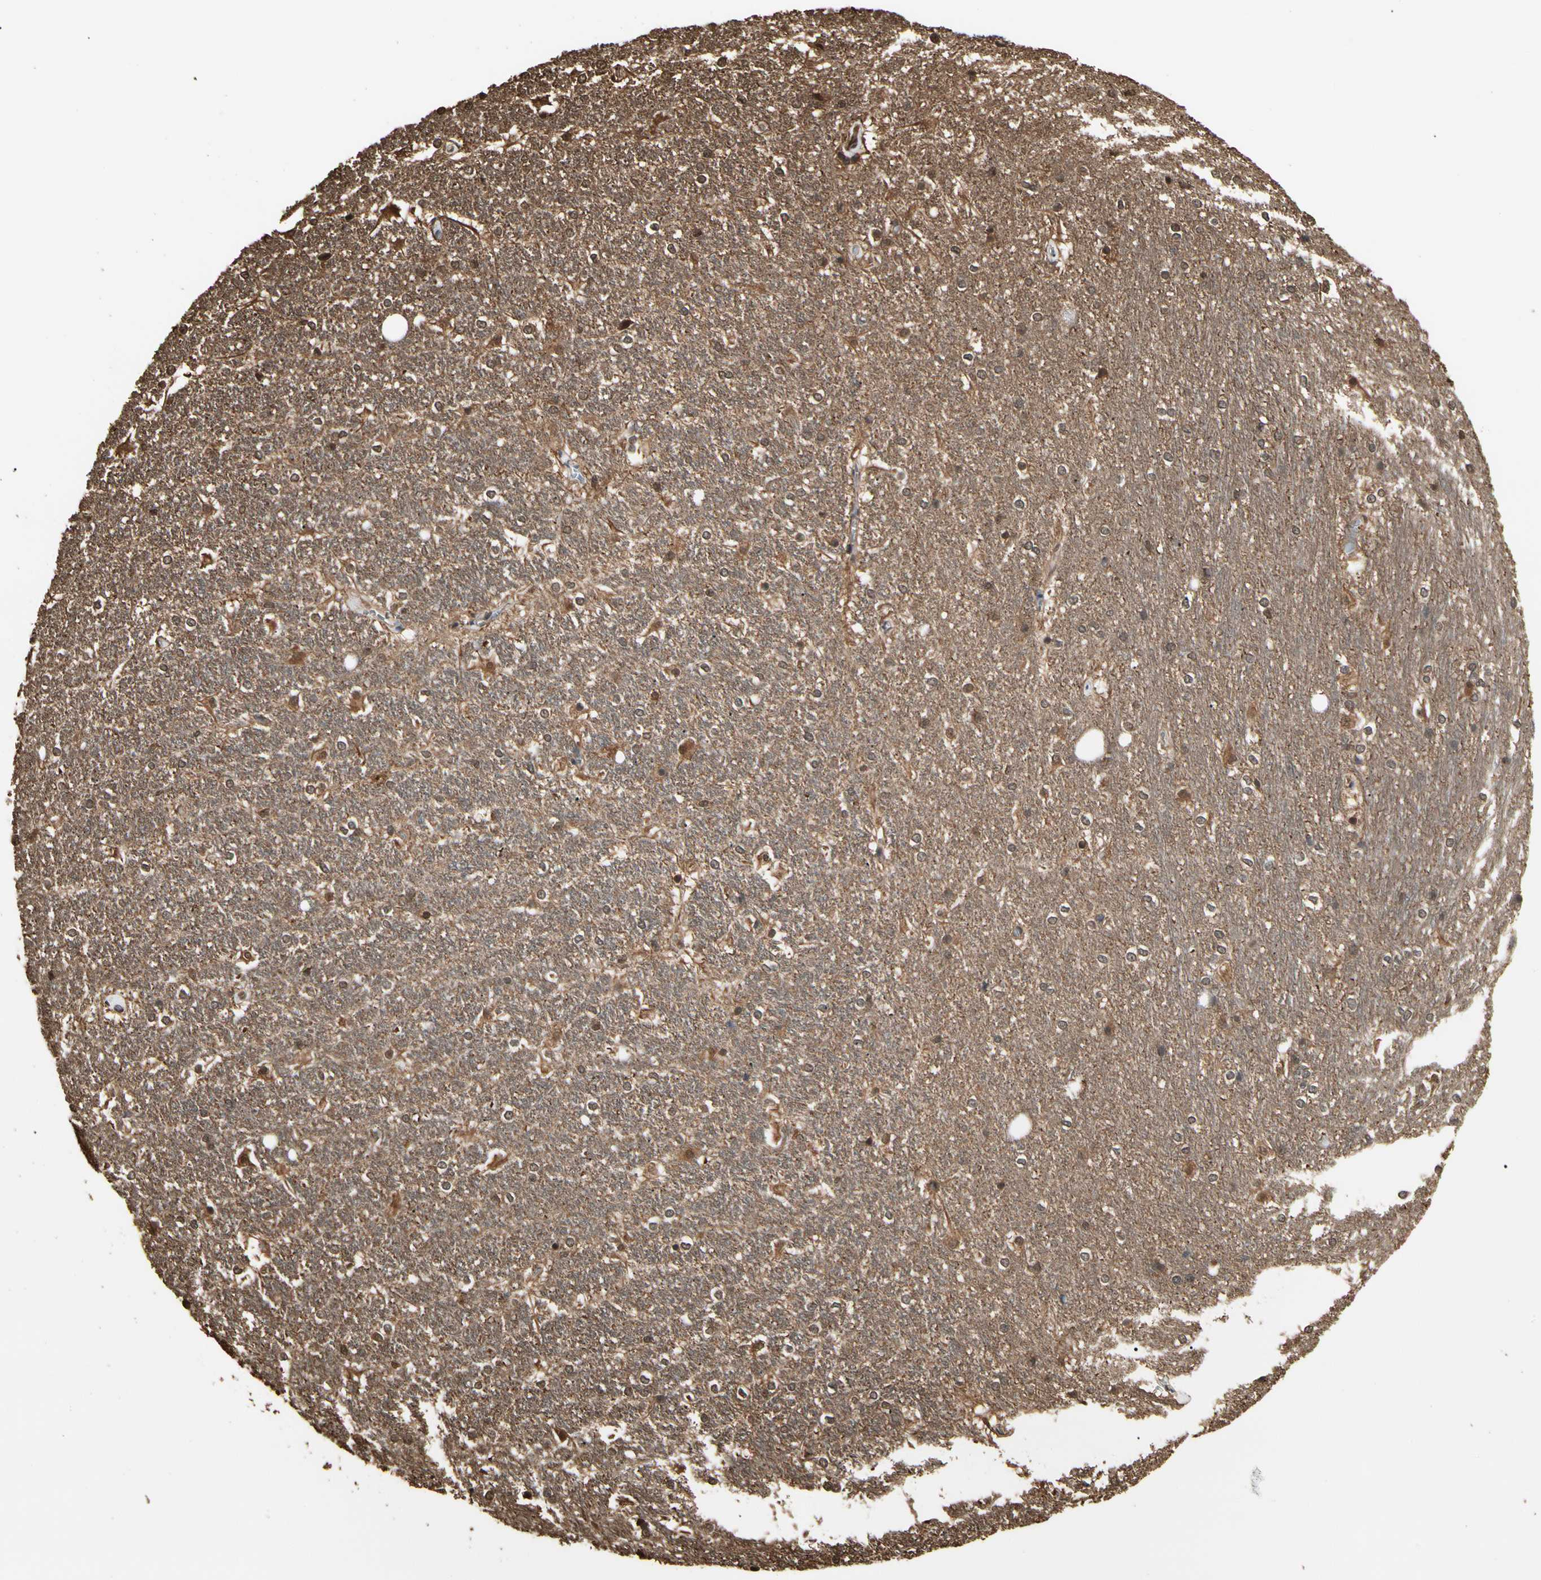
{"staining": {"intensity": "moderate", "quantity": "25%-75%", "location": "nuclear"}, "tissue": "hippocampus", "cell_type": "Glial cells", "image_type": "normal", "snomed": [{"axis": "morphology", "description": "Normal tissue, NOS"}, {"axis": "topography", "description": "Hippocampus"}], "caption": "Brown immunohistochemical staining in benign human hippocampus exhibits moderate nuclear positivity in about 25%-75% of glial cells. The staining is performed using DAB (3,3'-diaminobenzidine) brown chromogen to label protein expression. The nuclei are counter-stained blue using hematoxylin.", "gene": "YWHAE", "patient": {"sex": "female", "age": 19}}